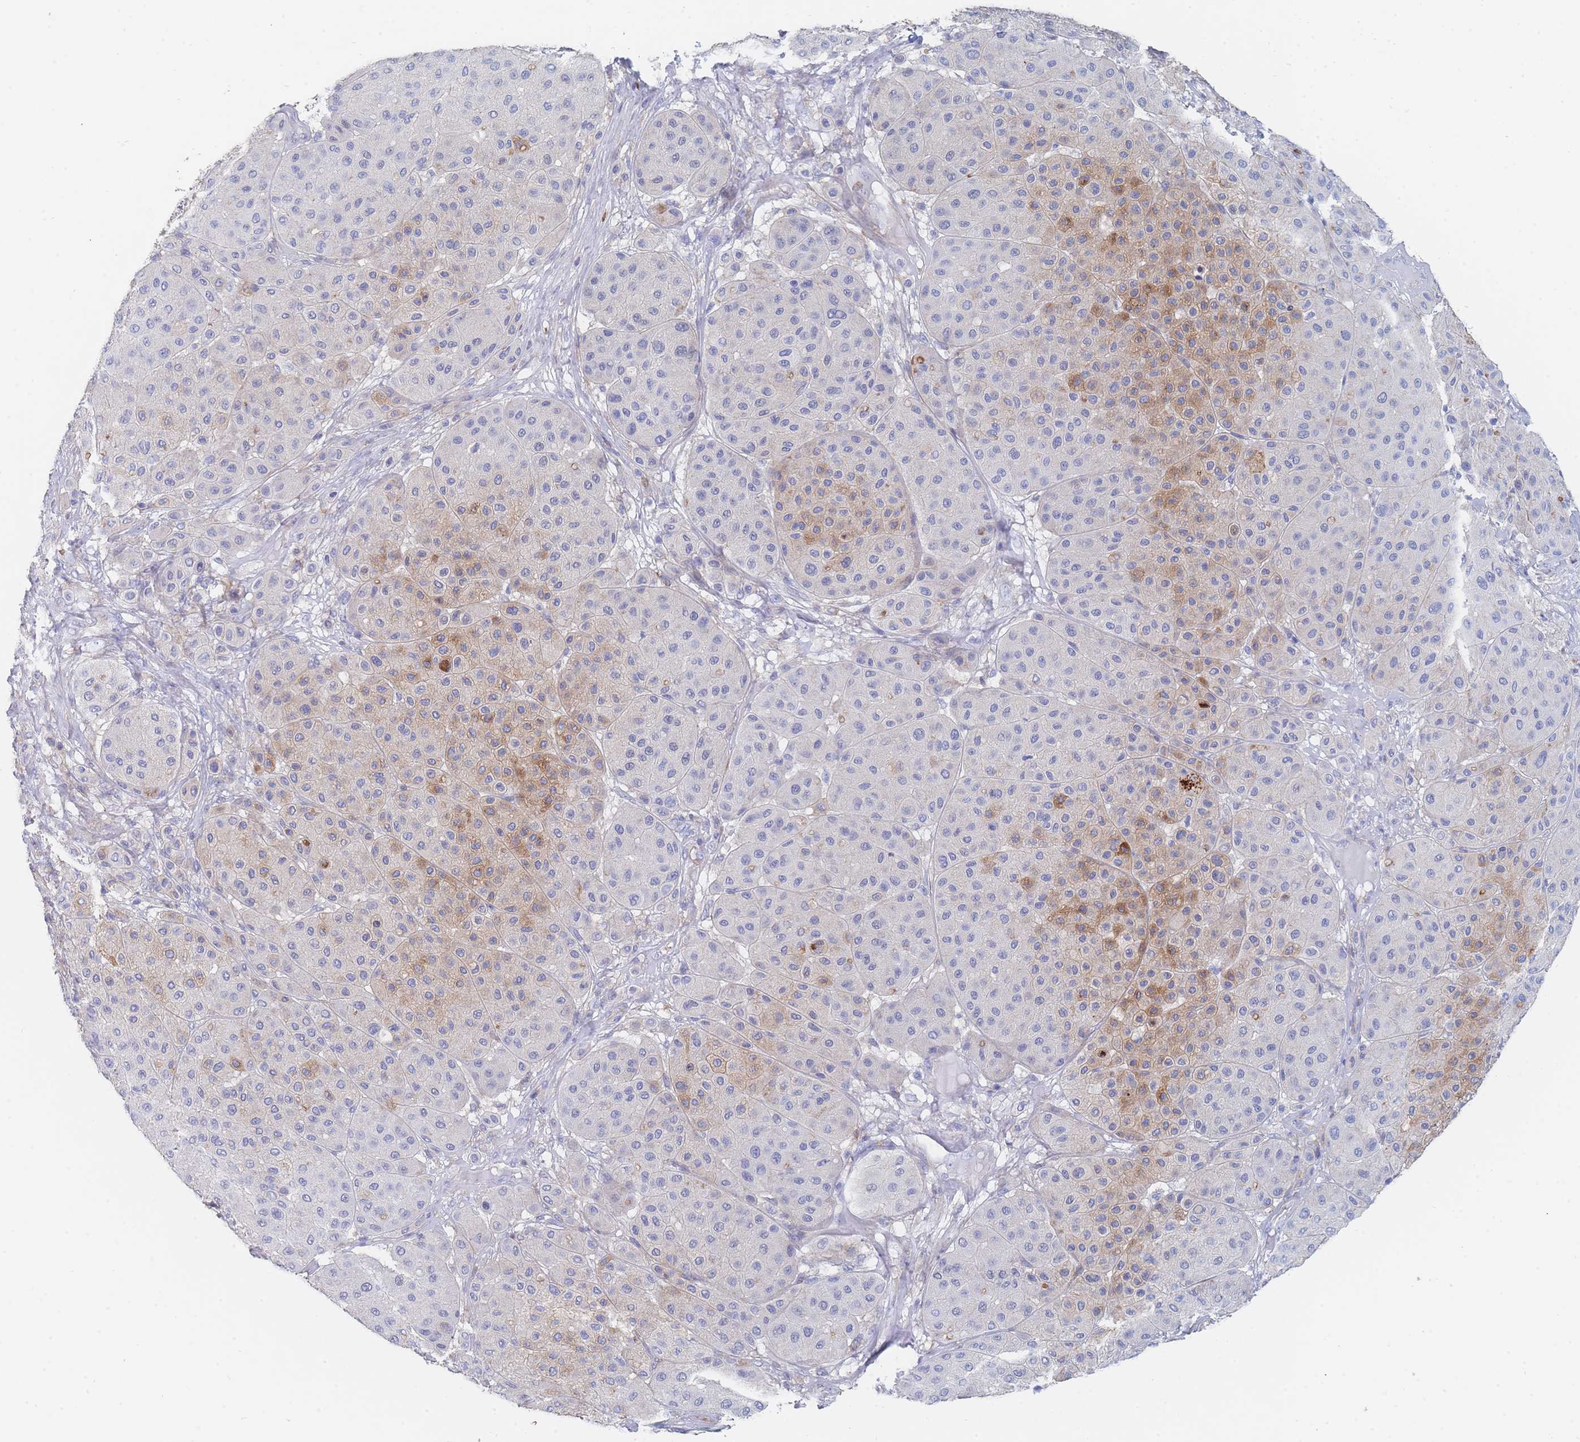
{"staining": {"intensity": "moderate", "quantity": "<25%", "location": "cytoplasmic/membranous"}, "tissue": "melanoma", "cell_type": "Tumor cells", "image_type": "cancer", "snomed": [{"axis": "morphology", "description": "Malignant melanoma, Metastatic site"}, {"axis": "topography", "description": "Smooth muscle"}], "caption": "High-magnification brightfield microscopy of melanoma stained with DAB (3,3'-diaminobenzidine) (brown) and counterstained with hematoxylin (blue). tumor cells exhibit moderate cytoplasmic/membranous expression is present in about<25% of cells.", "gene": "SLC2A1", "patient": {"sex": "male", "age": 41}}